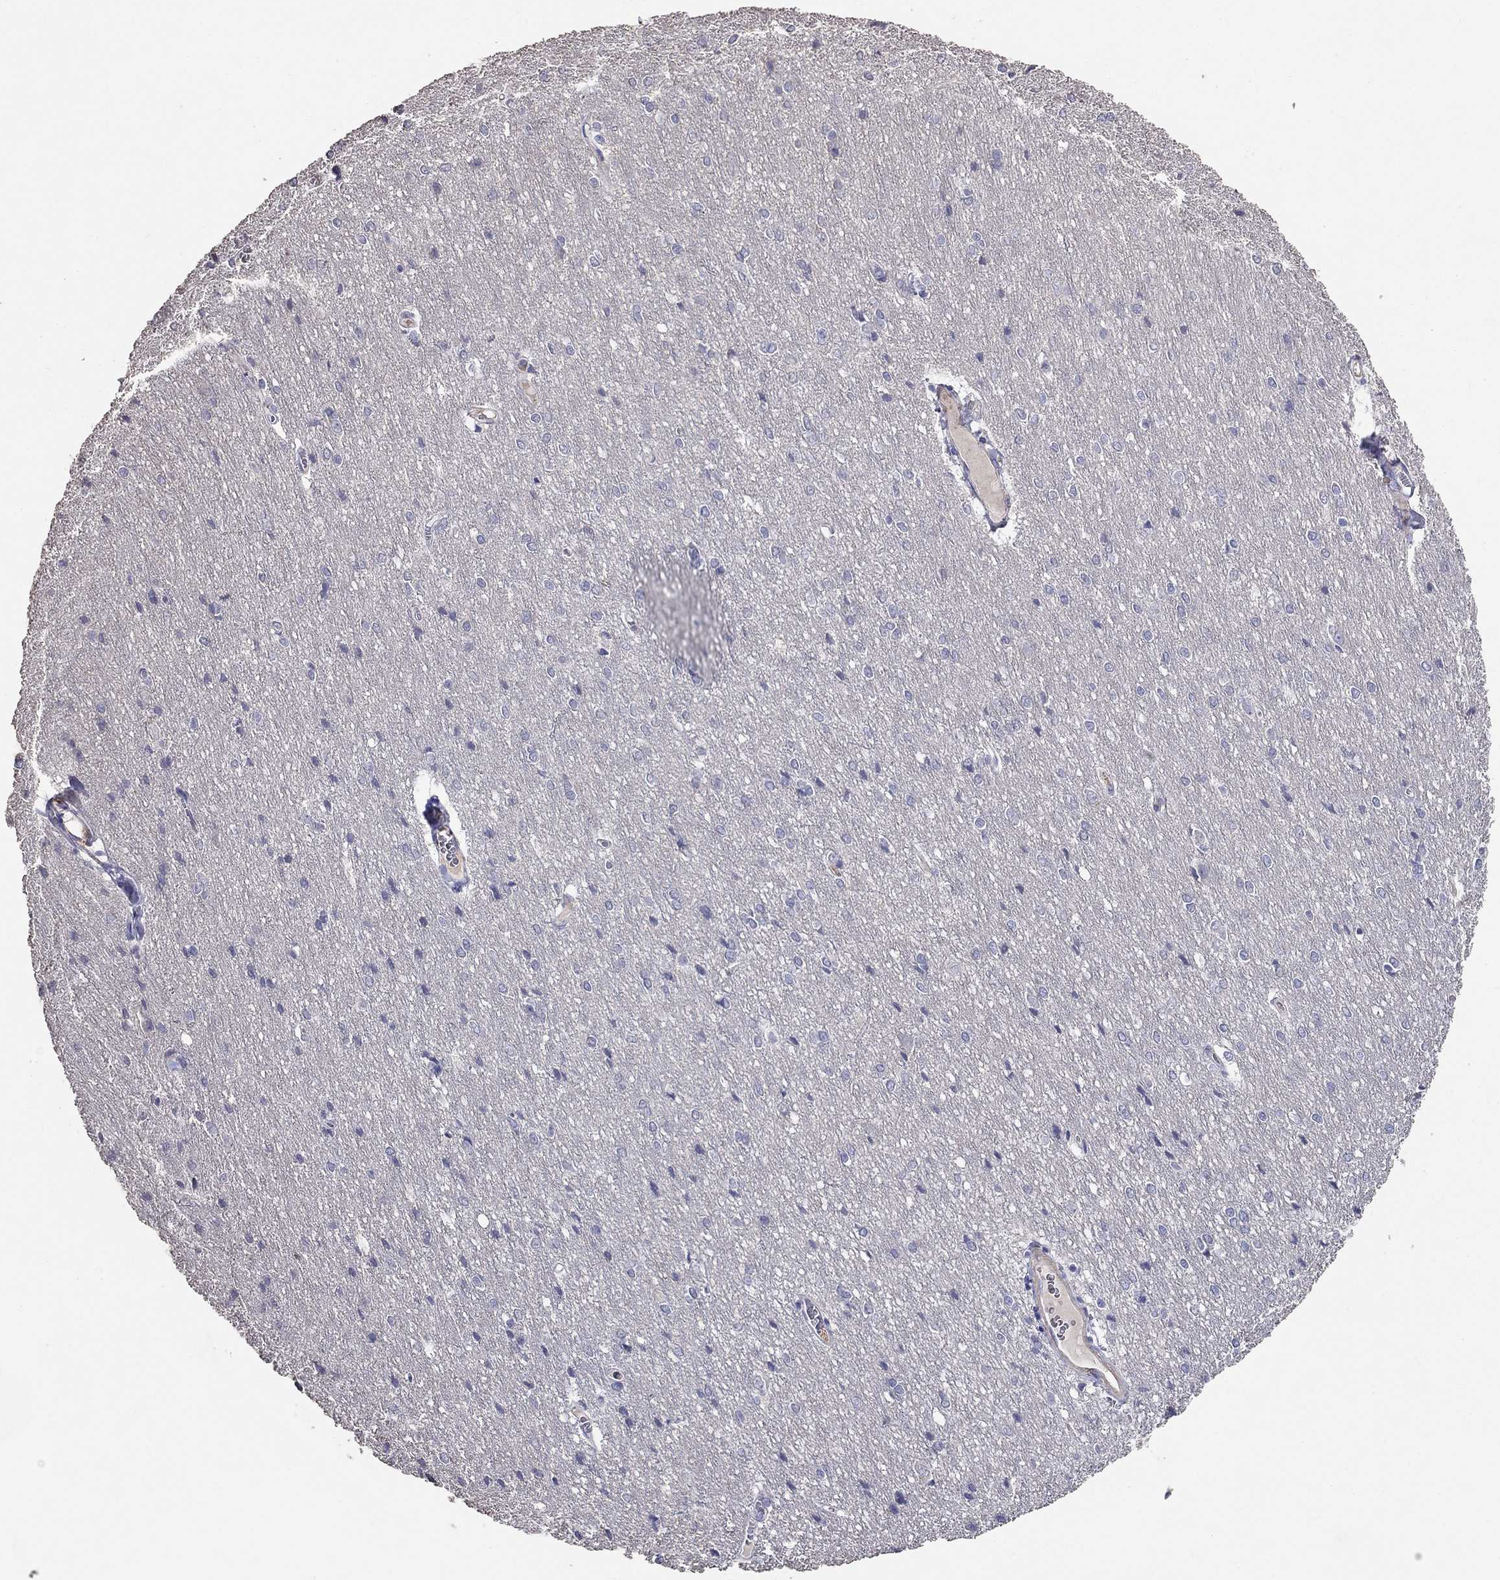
{"staining": {"intensity": "negative", "quantity": "none", "location": "none"}, "tissue": "cerebral cortex", "cell_type": "Endothelial cells", "image_type": "normal", "snomed": [{"axis": "morphology", "description": "Normal tissue, NOS"}, {"axis": "topography", "description": "Cerebral cortex"}], "caption": "Micrograph shows no significant protein staining in endothelial cells of normal cerebral cortex.", "gene": "LY6H", "patient": {"sex": "male", "age": 37}}